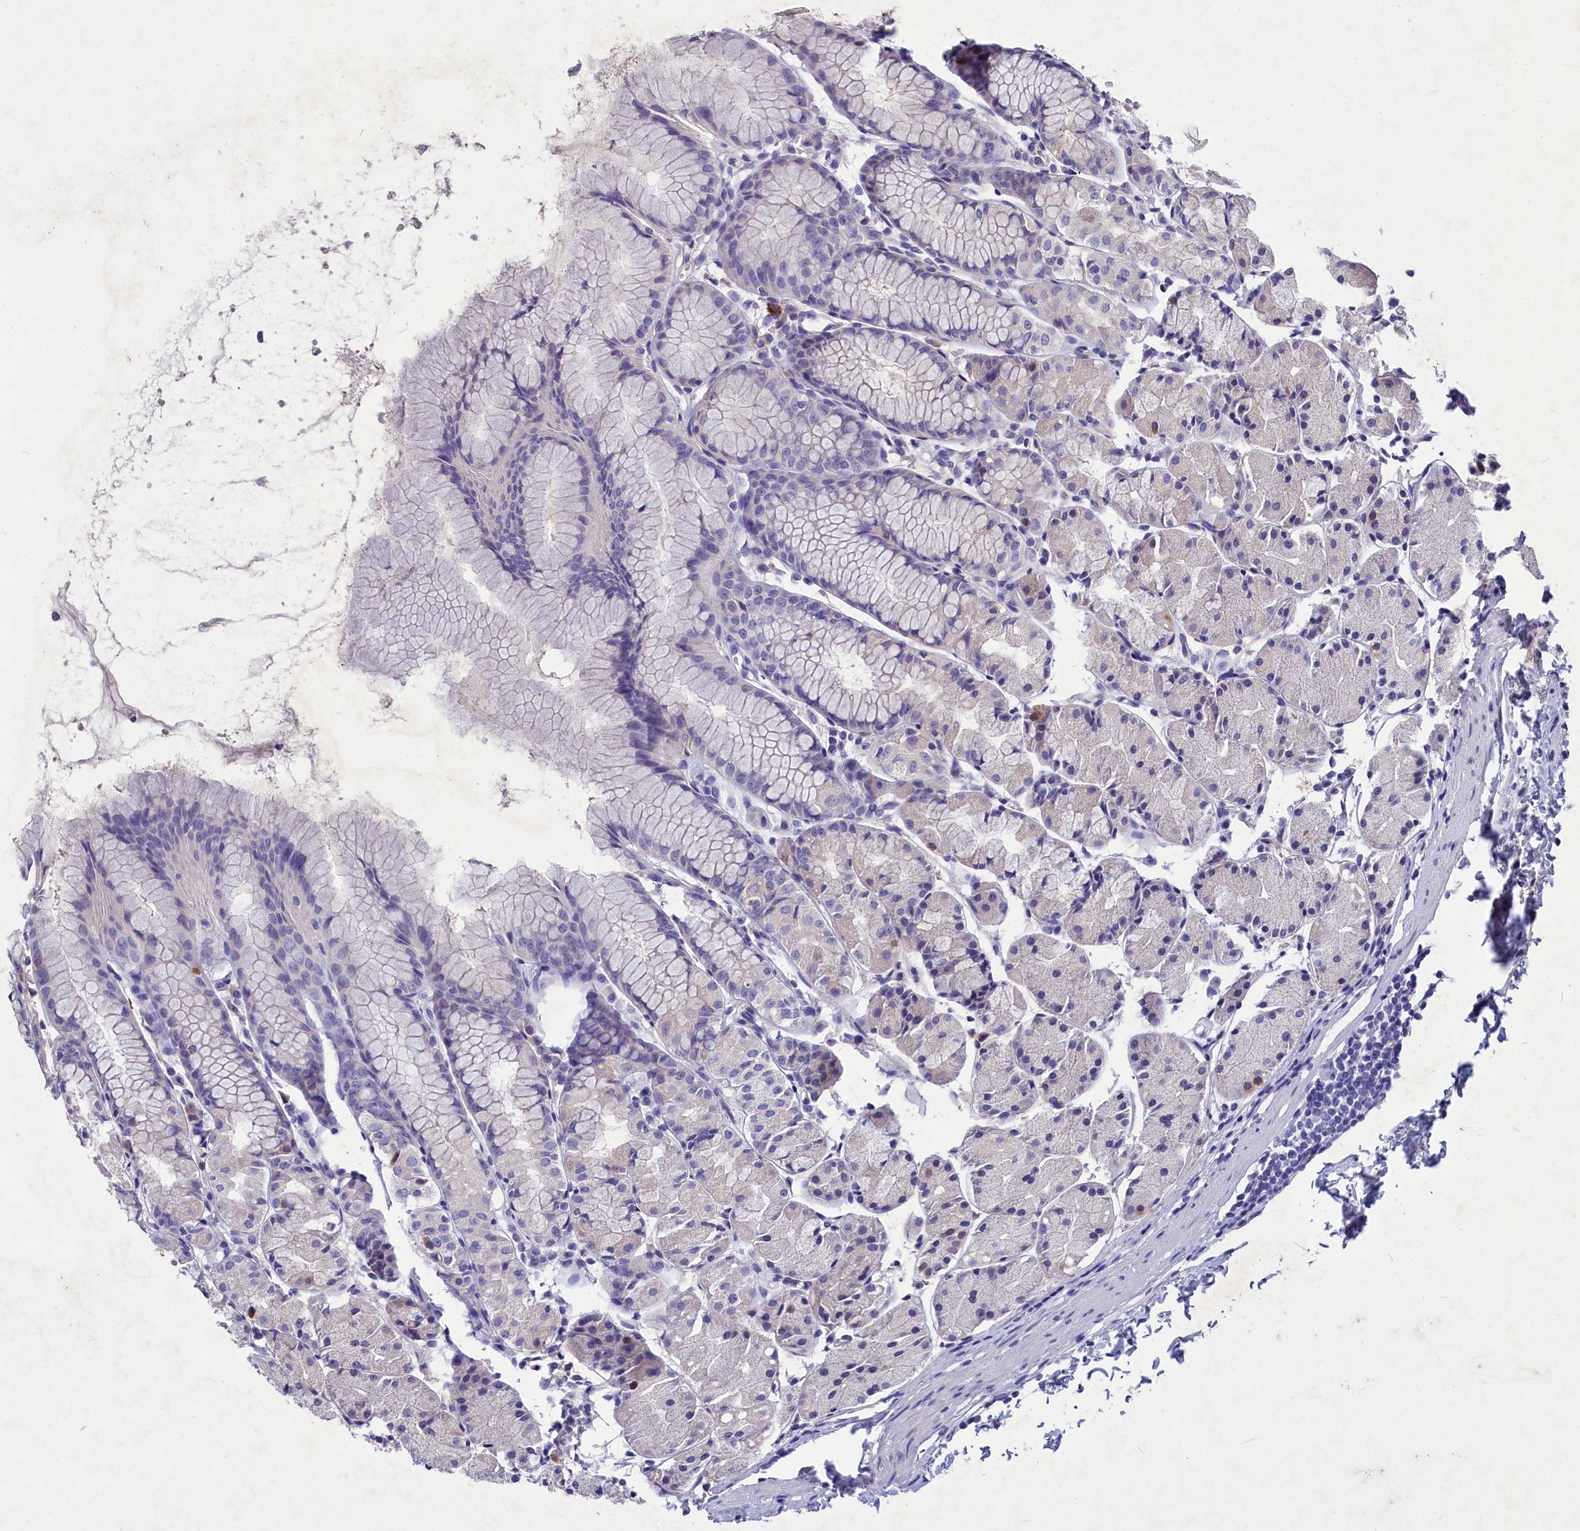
{"staining": {"intensity": "negative", "quantity": "none", "location": "none"}, "tissue": "stomach", "cell_type": "Glandular cells", "image_type": "normal", "snomed": [{"axis": "morphology", "description": "Normal tissue, NOS"}, {"axis": "topography", "description": "Stomach, upper"}], "caption": "Protein analysis of normal stomach exhibits no significant expression in glandular cells. The staining was performed using DAB (3,3'-diaminobenzidine) to visualize the protein expression in brown, while the nuclei were stained in blue with hematoxylin (Magnification: 20x).", "gene": "DEFB119", "patient": {"sex": "male", "age": 47}}